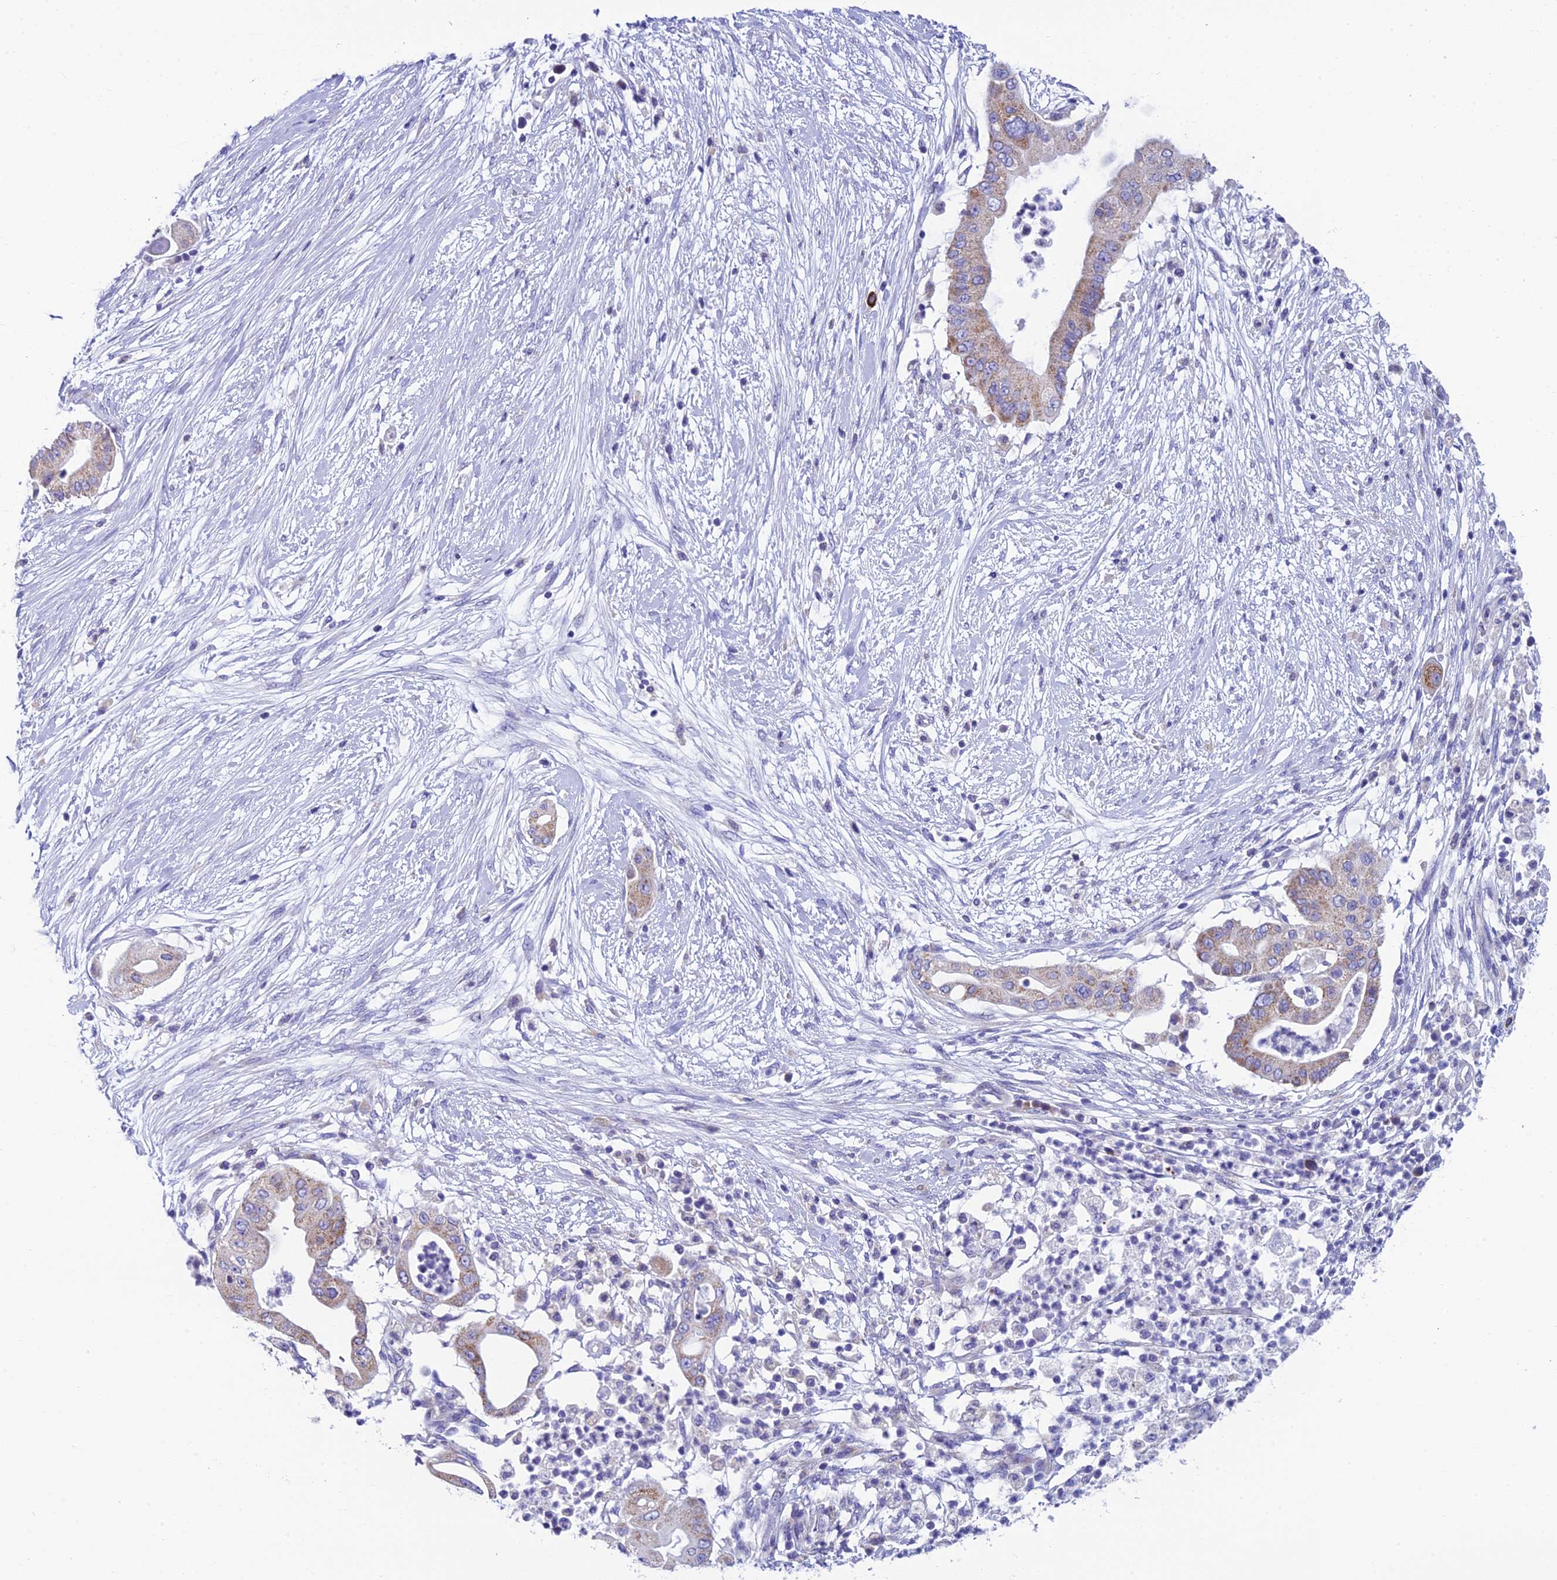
{"staining": {"intensity": "weak", "quantity": "25%-75%", "location": "cytoplasmic/membranous"}, "tissue": "pancreatic cancer", "cell_type": "Tumor cells", "image_type": "cancer", "snomed": [{"axis": "morphology", "description": "Adenocarcinoma, NOS"}, {"axis": "topography", "description": "Pancreas"}], "caption": "Immunohistochemical staining of pancreatic cancer exhibits low levels of weak cytoplasmic/membranous positivity in approximately 25%-75% of tumor cells.", "gene": "REEP4", "patient": {"sex": "male", "age": 68}}